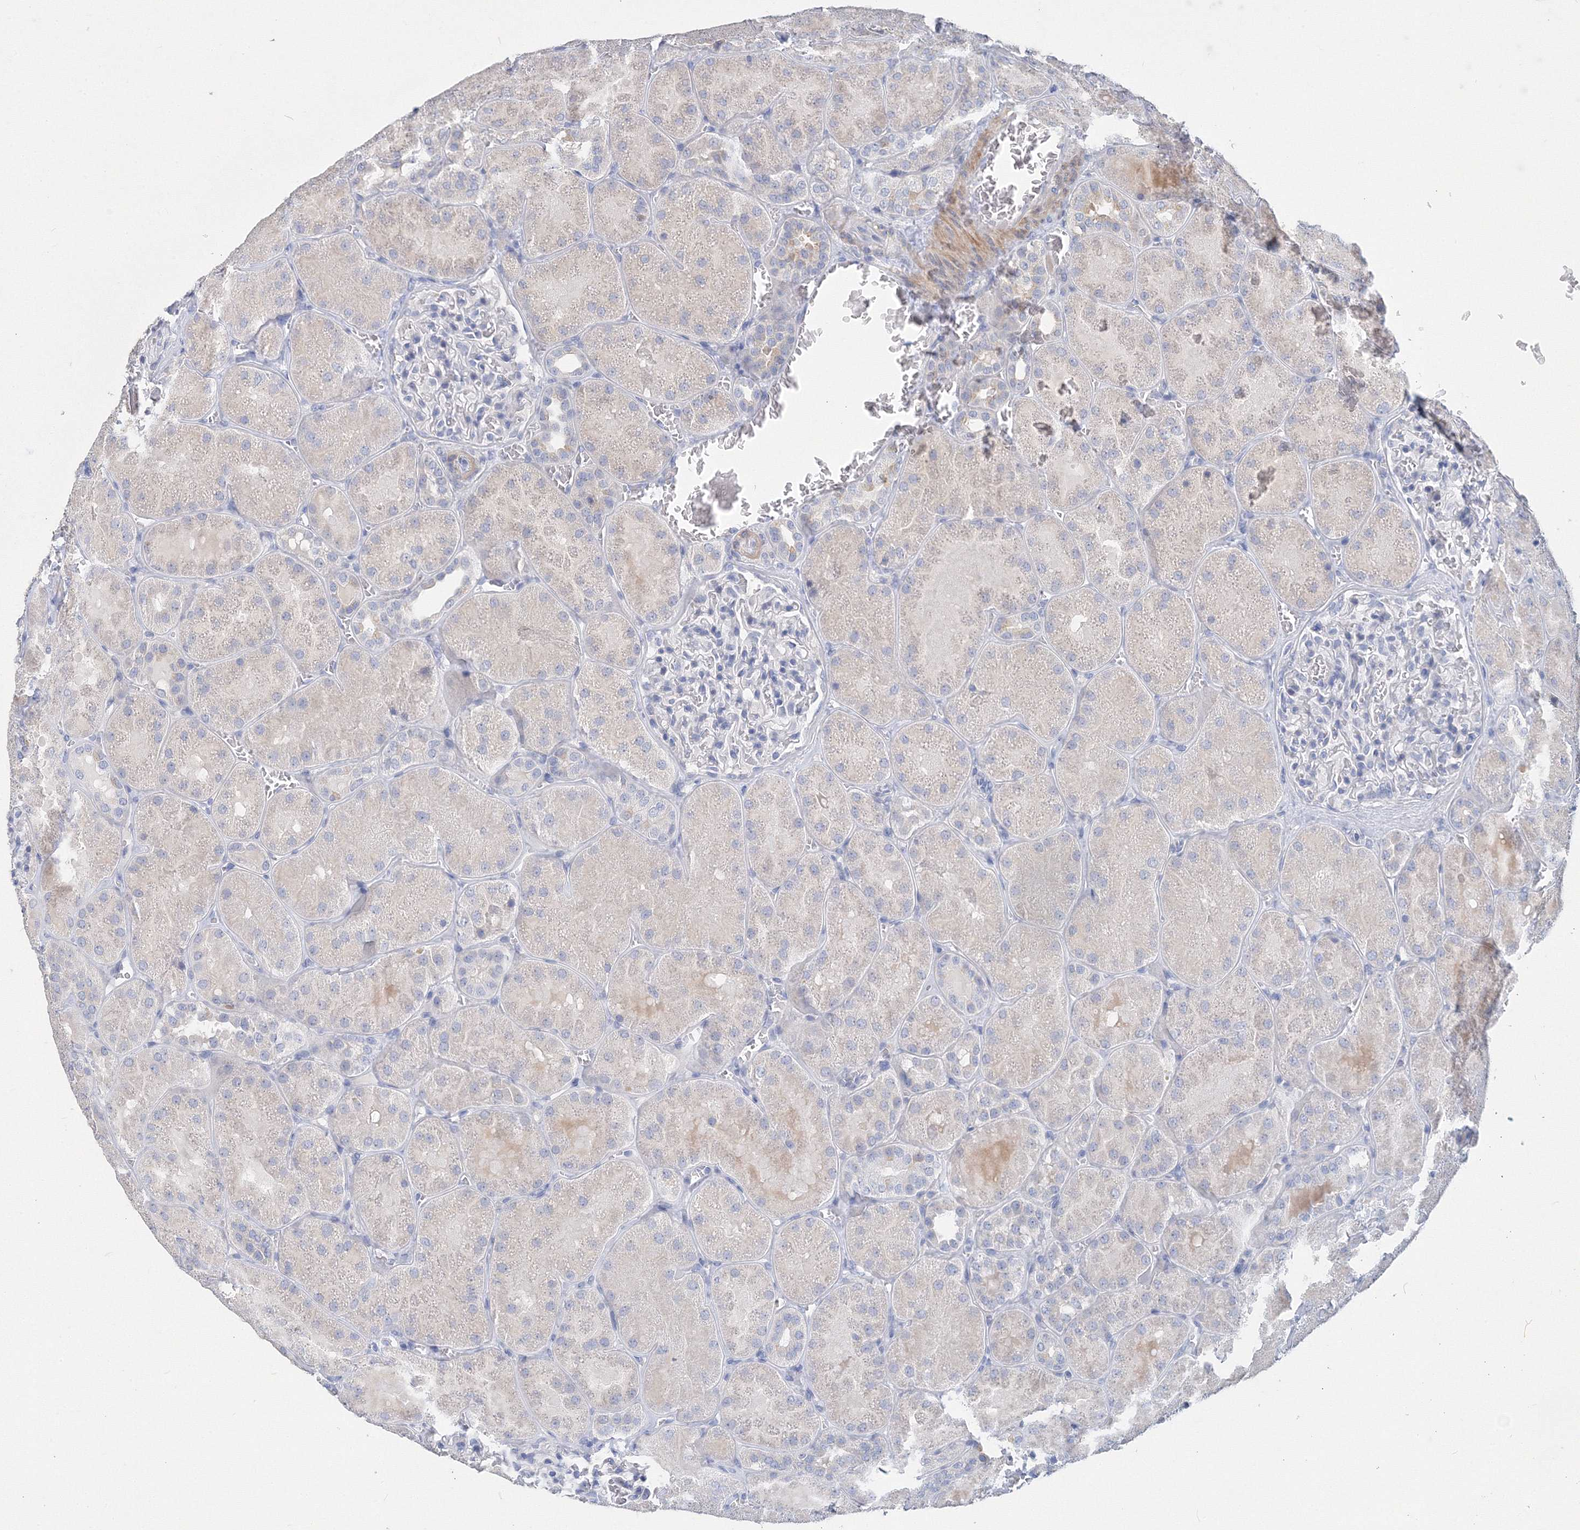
{"staining": {"intensity": "negative", "quantity": "none", "location": "none"}, "tissue": "kidney", "cell_type": "Cells in glomeruli", "image_type": "normal", "snomed": [{"axis": "morphology", "description": "Normal tissue, NOS"}, {"axis": "topography", "description": "Kidney"}], "caption": "A high-resolution micrograph shows IHC staining of unremarkable kidney, which demonstrates no significant staining in cells in glomeruli.", "gene": "OSBPL6", "patient": {"sex": "male", "age": 28}}